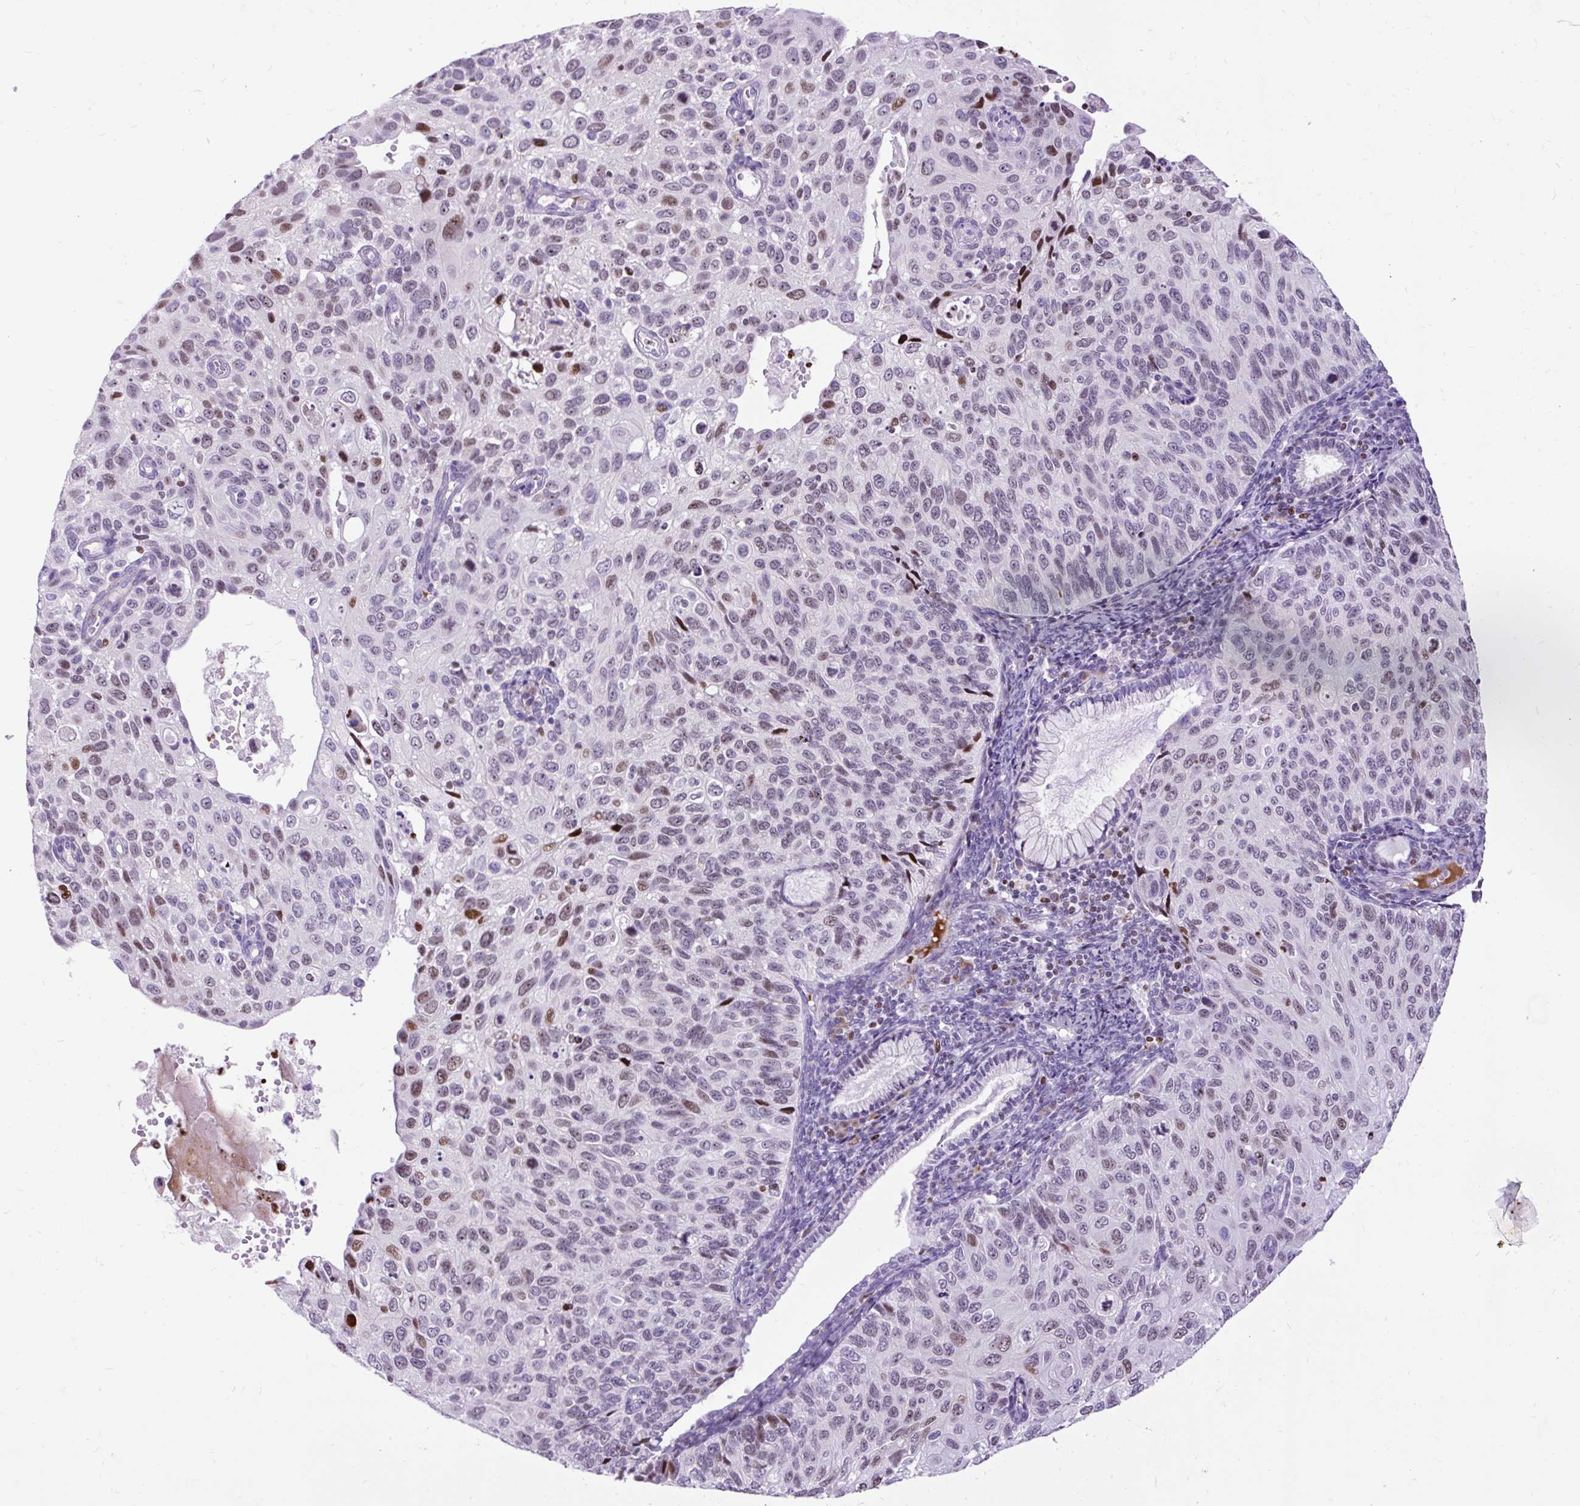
{"staining": {"intensity": "weak", "quantity": "25%-75%", "location": "nuclear"}, "tissue": "cervical cancer", "cell_type": "Tumor cells", "image_type": "cancer", "snomed": [{"axis": "morphology", "description": "Squamous cell carcinoma, NOS"}, {"axis": "topography", "description": "Cervix"}], "caption": "Protein analysis of cervical cancer tissue reveals weak nuclear staining in about 25%-75% of tumor cells.", "gene": "SPC24", "patient": {"sex": "female", "age": 70}}